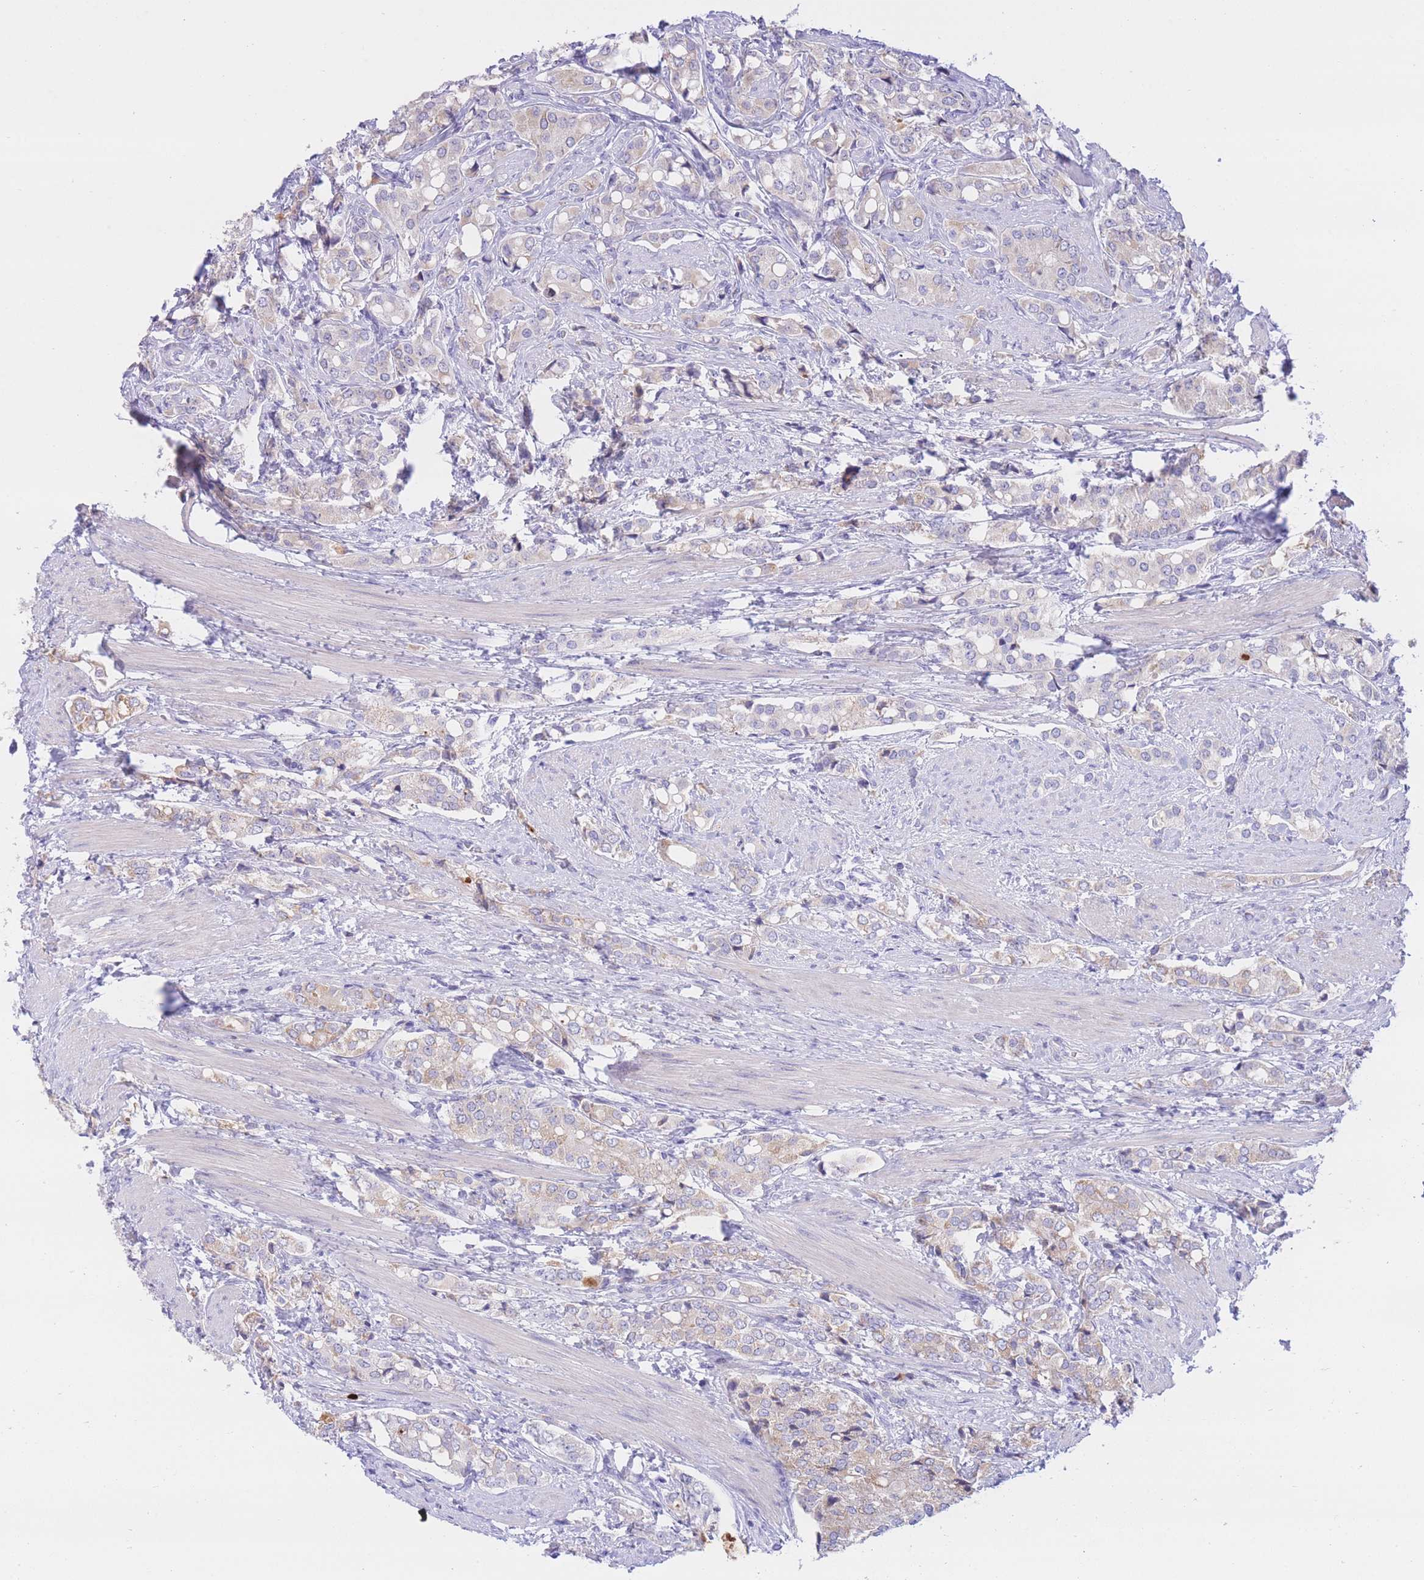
{"staining": {"intensity": "moderate", "quantity": "<25%", "location": "cytoplasmic/membranous"}, "tissue": "prostate cancer", "cell_type": "Tumor cells", "image_type": "cancer", "snomed": [{"axis": "morphology", "description": "Adenocarcinoma, High grade"}, {"axis": "topography", "description": "Prostate"}], "caption": "About <25% of tumor cells in human prostate cancer show moderate cytoplasmic/membranous protein expression as visualized by brown immunohistochemical staining.", "gene": "RPL39L", "patient": {"sex": "male", "age": 71}}